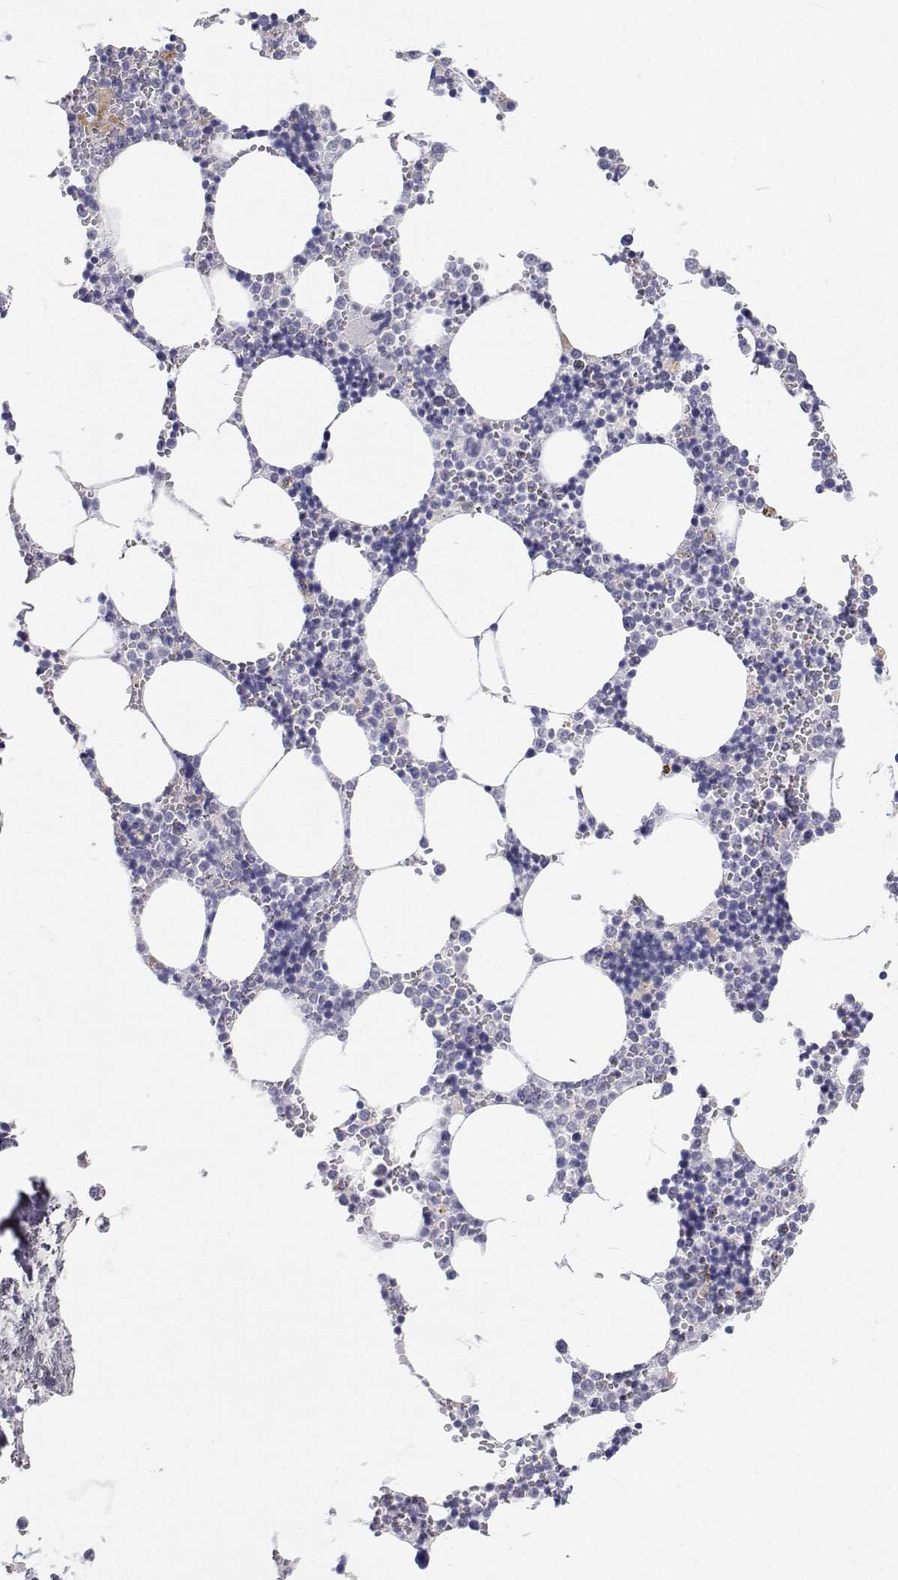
{"staining": {"intensity": "negative", "quantity": "none", "location": "none"}, "tissue": "bone marrow", "cell_type": "Hematopoietic cells", "image_type": "normal", "snomed": [{"axis": "morphology", "description": "Normal tissue, NOS"}, {"axis": "topography", "description": "Bone marrow"}], "caption": "Hematopoietic cells are negative for brown protein staining in normal bone marrow.", "gene": "NCR2", "patient": {"sex": "male", "age": 54}}